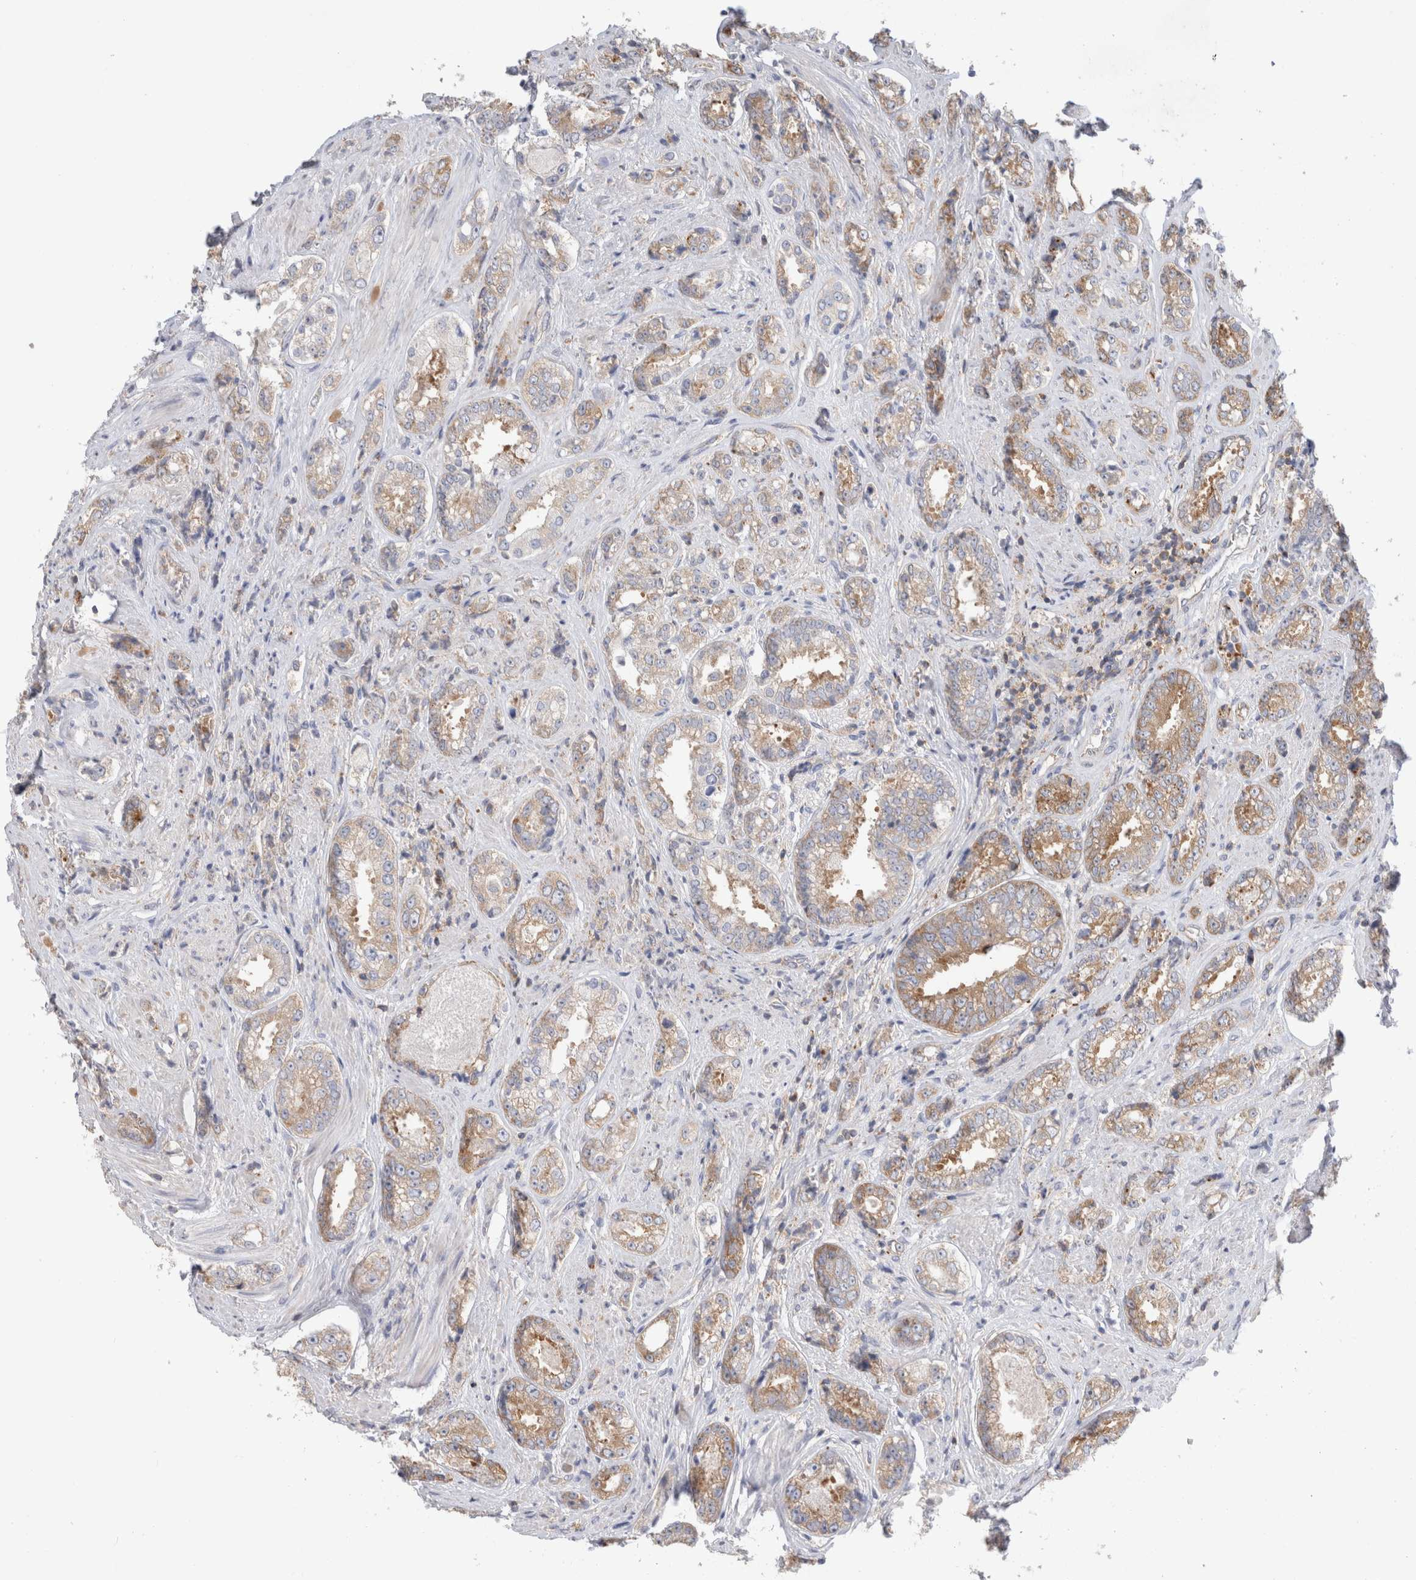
{"staining": {"intensity": "moderate", "quantity": ">75%", "location": "cytoplasmic/membranous"}, "tissue": "prostate cancer", "cell_type": "Tumor cells", "image_type": "cancer", "snomed": [{"axis": "morphology", "description": "Adenocarcinoma, High grade"}, {"axis": "topography", "description": "Prostate"}], "caption": "Human prostate adenocarcinoma (high-grade) stained for a protein (brown) reveals moderate cytoplasmic/membranous positive staining in approximately >75% of tumor cells.", "gene": "ZNF23", "patient": {"sex": "male", "age": 61}}